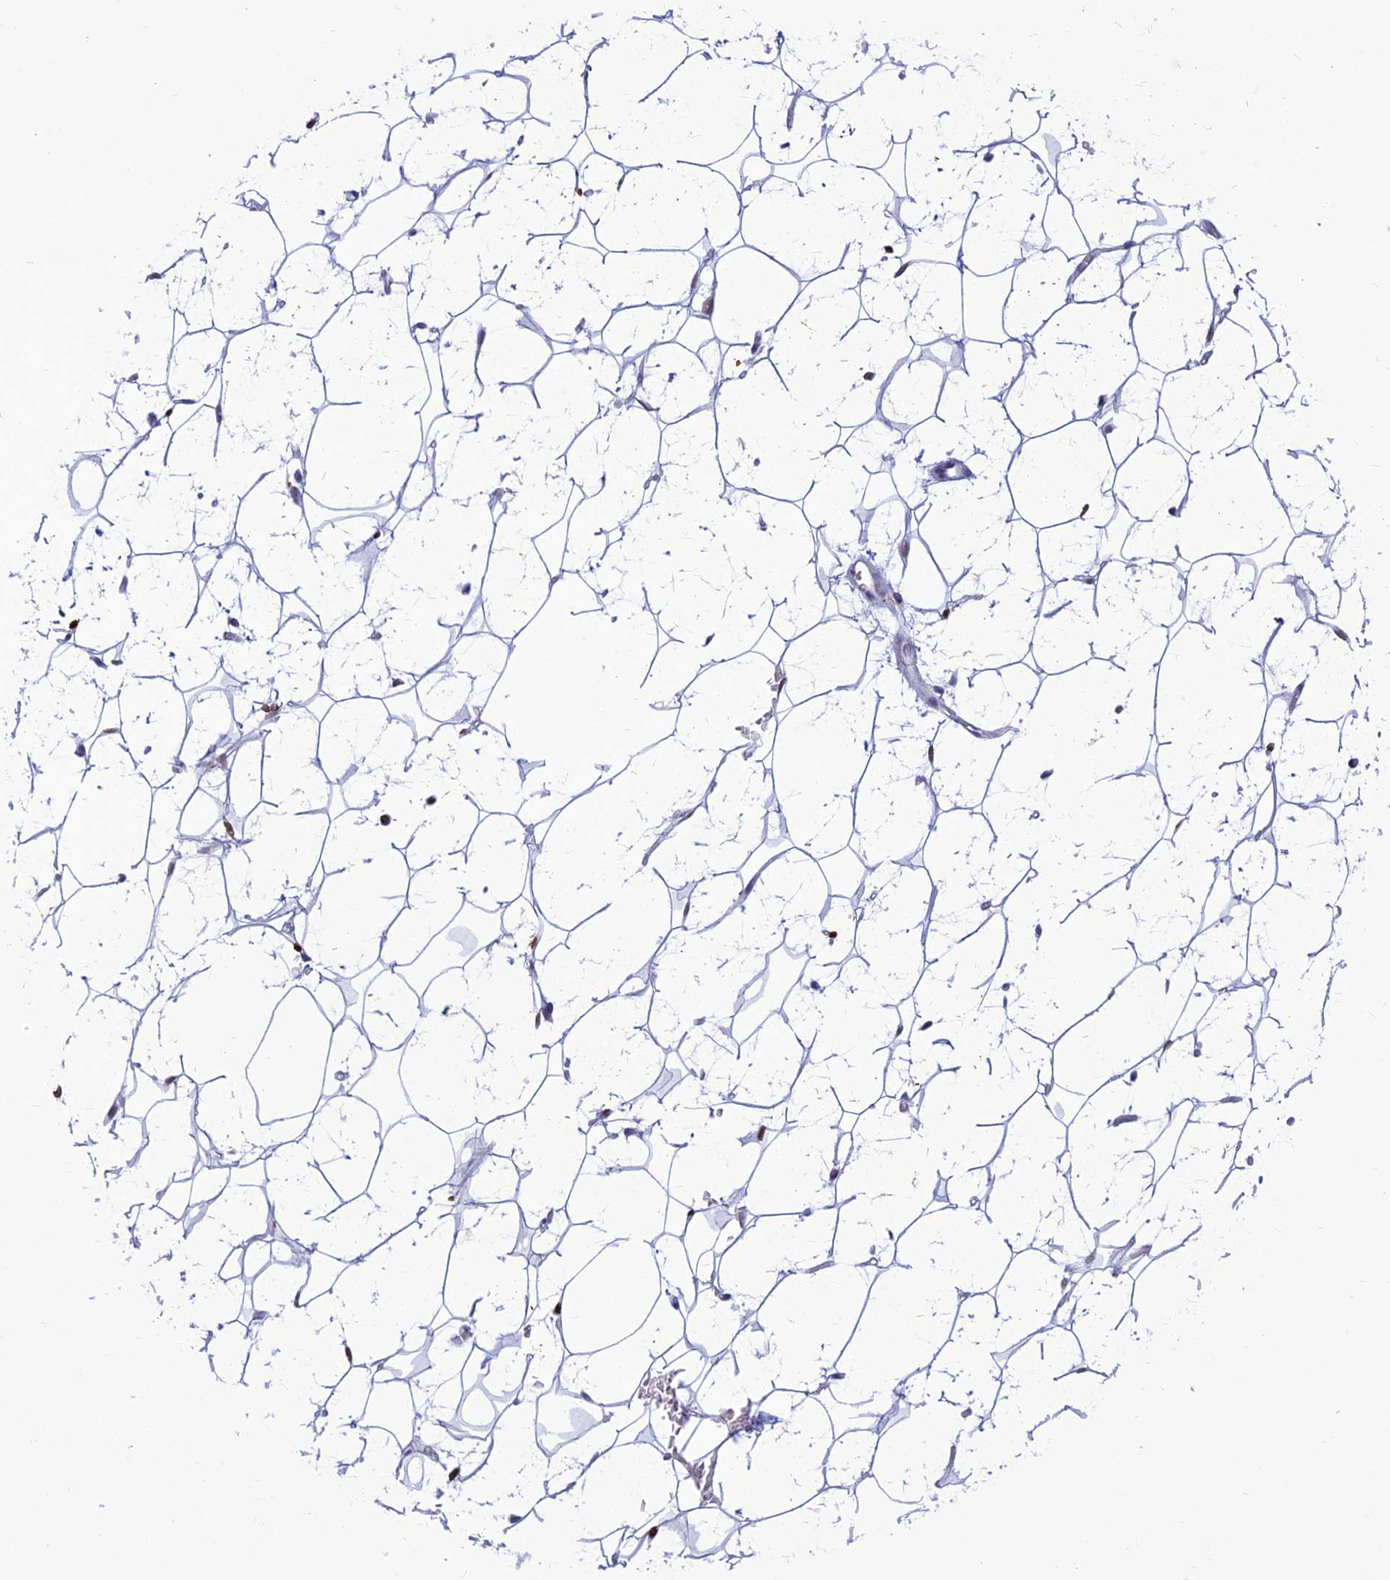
{"staining": {"intensity": "negative", "quantity": "none", "location": "none"}, "tissue": "adipose tissue", "cell_type": "Adipocytes", "image_type": "normal", "snomed": [{"axis": "morphology", "description": "Normal tissue, NOS"}, {"axis": "topography", "description": "Breast"}], "caption": "This is a image of immunohistochemistry staining of normal adipose tissue, which shows no expression in adipocytes. (Stains: DAB (3,3'-diaminobenzidine) immunohistochemistry with hematoxylin counter stain, Microscopy: brightfield microscopy at high magnification).", "gene": "AKAP17A", "patient": {"sex": "female", "age": 26}}